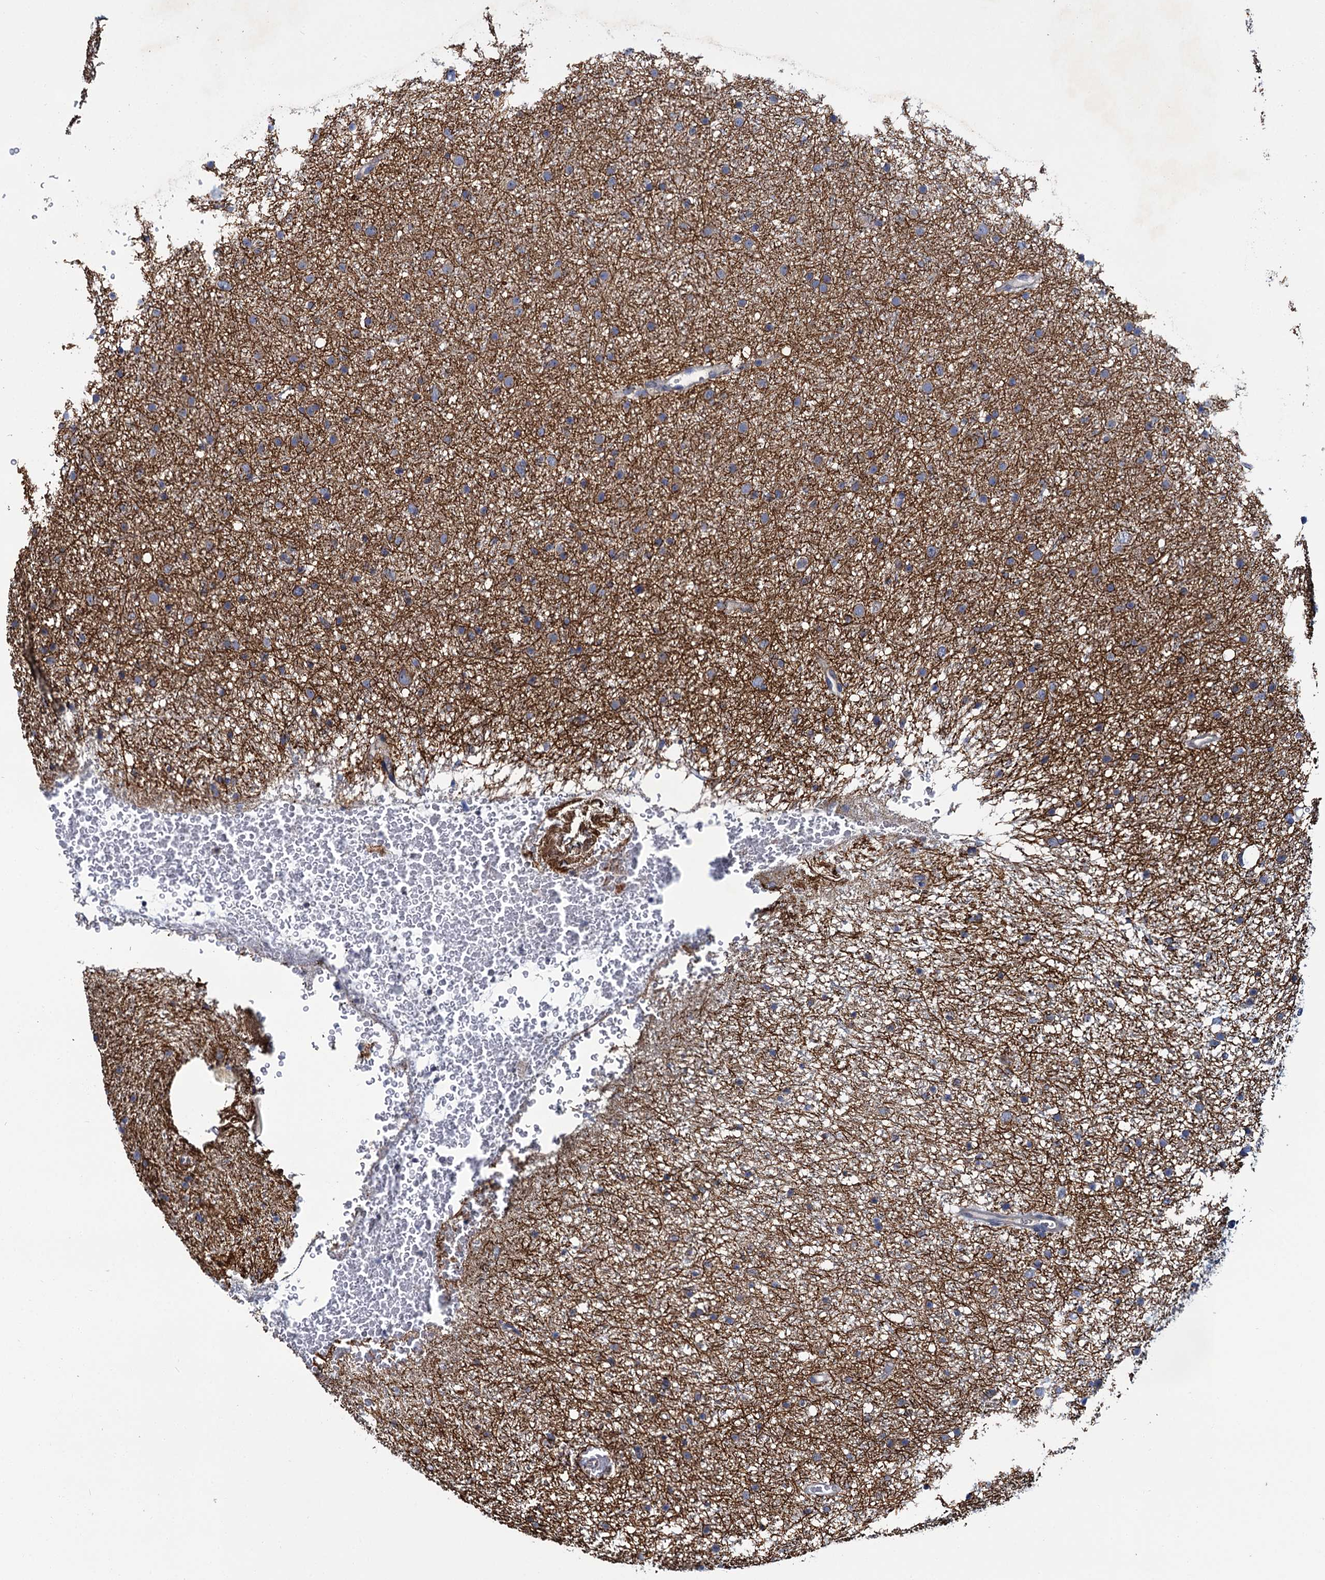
{"staining": {"intensity": "weak", "quantity": "<25%", "location": "cytoplasmic/membranous"}, "tissue": "glioma", "cell_type": "Tumor cells", "image_type": "cancer", "snomed": [{"axis": "morphology", "description": "Glioma, malignant, Low grade"}, {"axis": "topography", "description": "Cerebral cortex"}], "caption": "Protein analysis of glioma displays no significant expression in tumor cells.", "gene": "CEP295", "patient": {"sex": "female", "age": 39}}